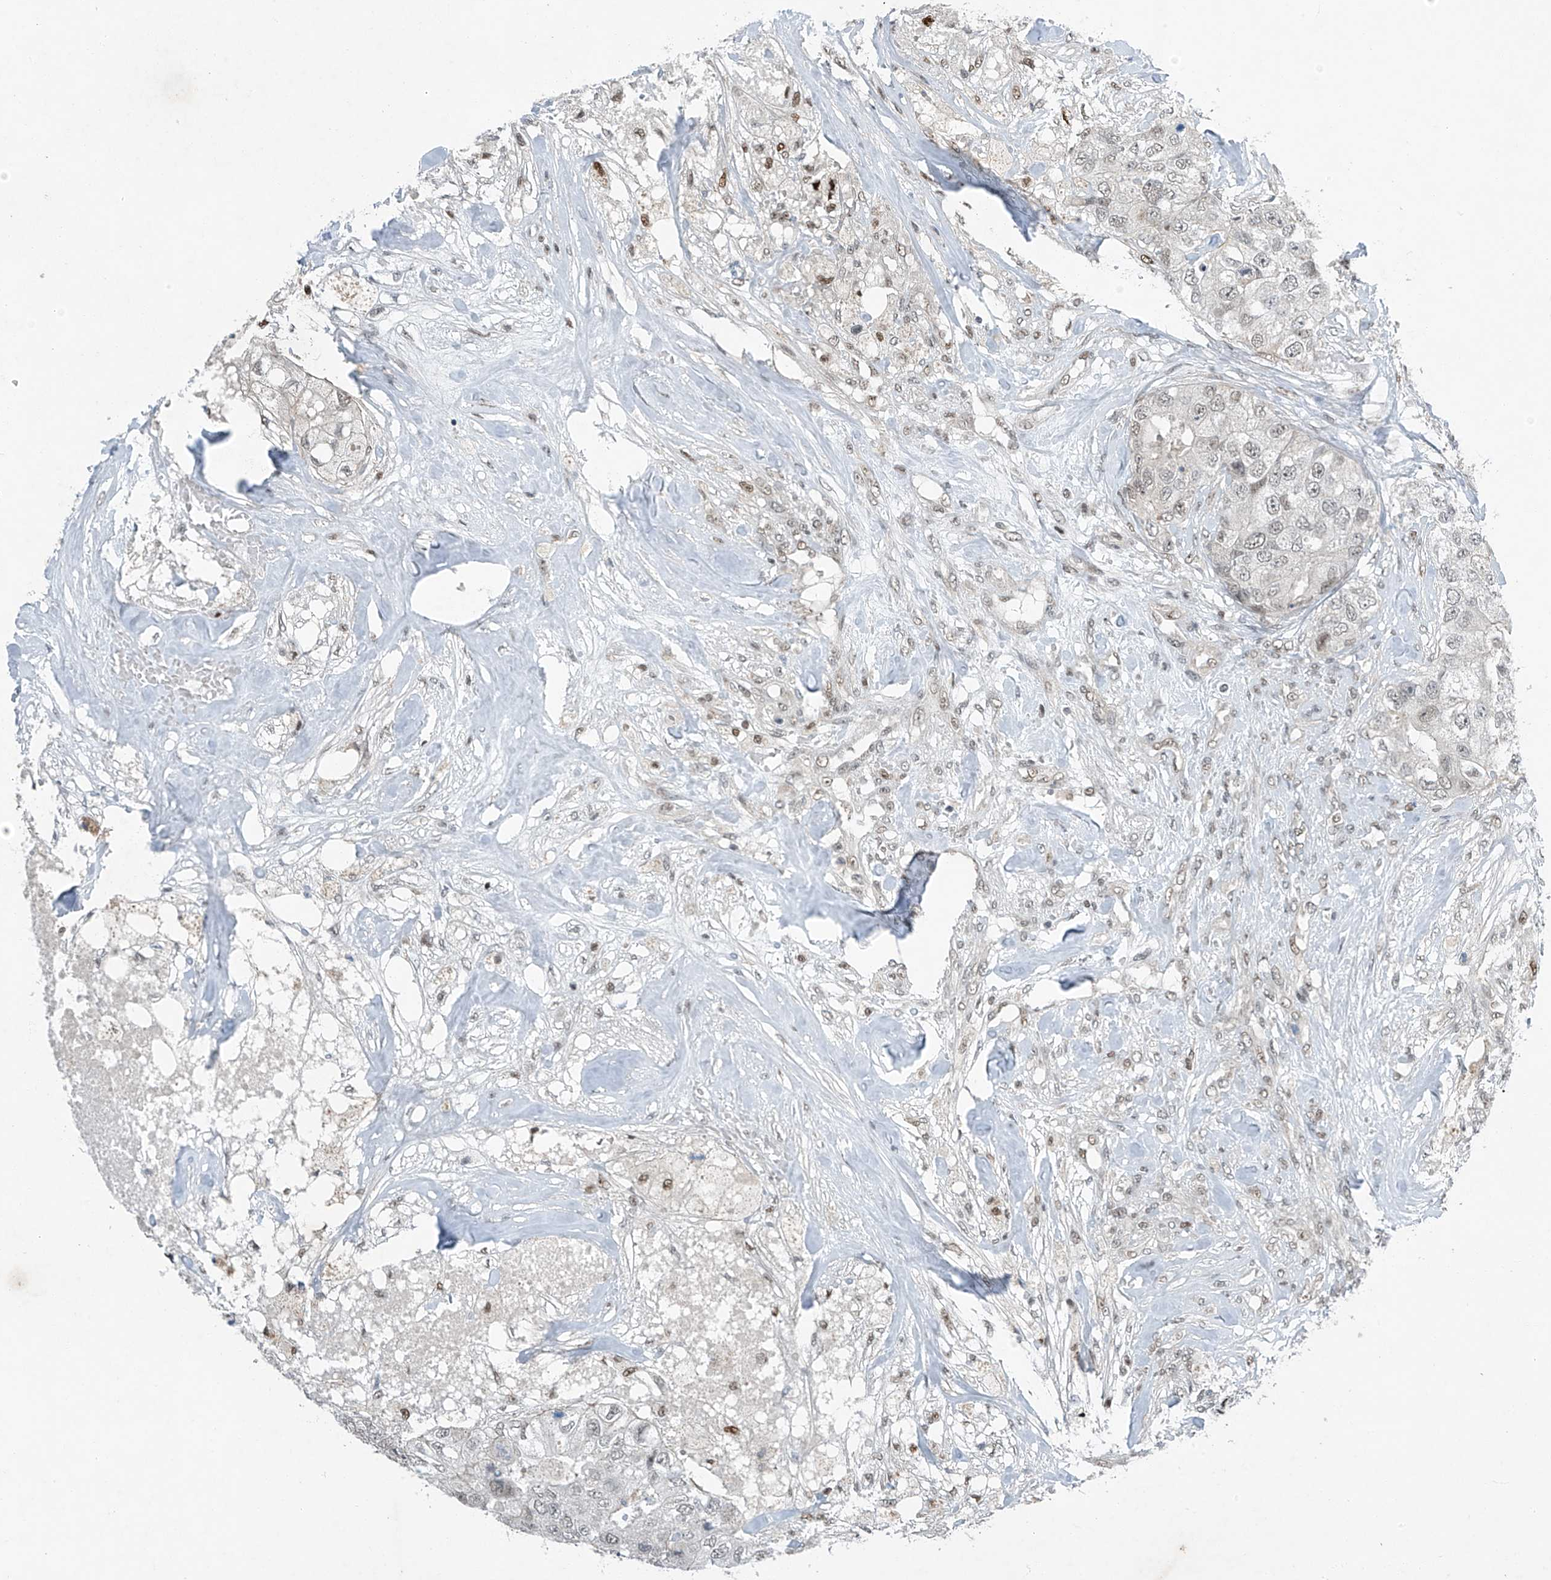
{"staining": {"intensity": "weak", "quantity": "<25%", "location": "nuclear"}, "tissue": "breast cancer", "cell_type": "Tumor cells", "image_type": "cancer", "snomed": [{"axis": "morphology", "description": "Duct carcinoma"}, {"axis": "topography", "description": "Breast"}], "caption": "This photomicrograph is of breast cancer (infiltrating ductal carcinoma) stained with immunohistochemistry (IHC) to label a protein in brown with the nuclei are counter-stained blue. There is no expression in tumor cells.", "gene": "TAF8", "patient": {"sex": "female", "age": 62}}